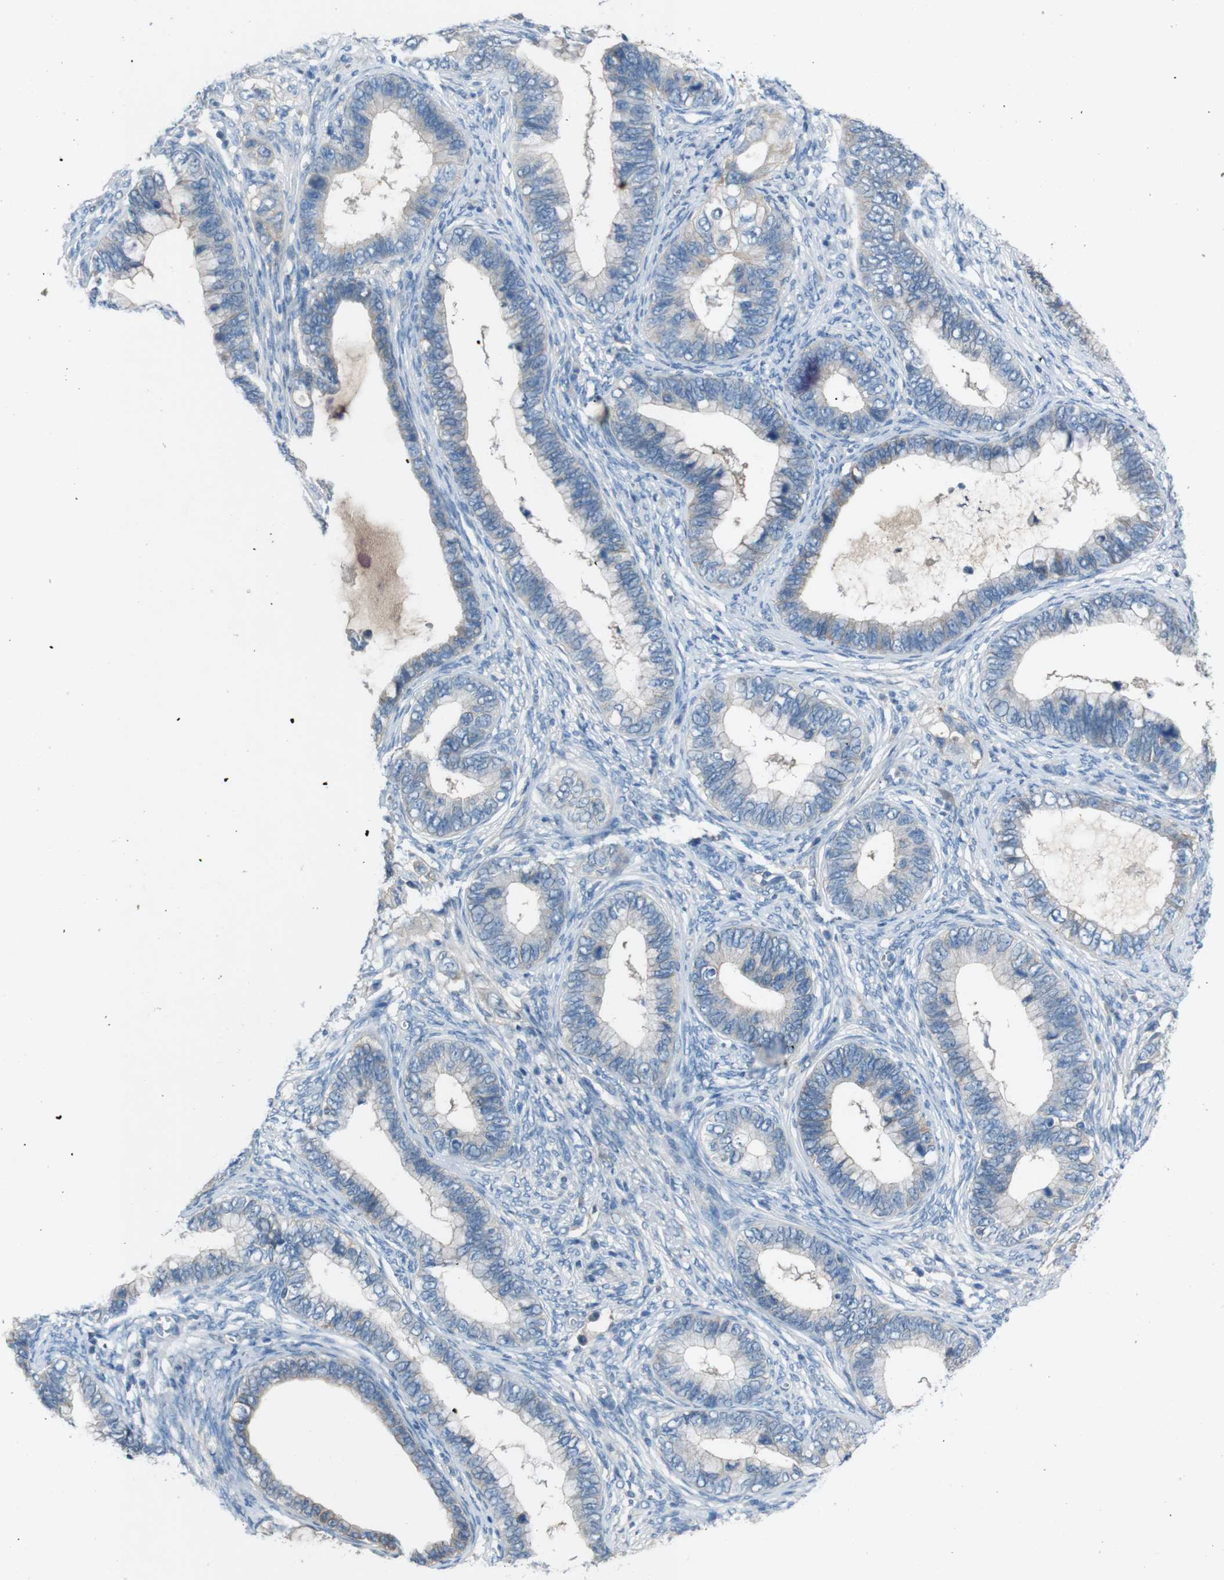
{"staining": {"intensity": "weak", "quantity": "<25%", "location": "cytoplasmic/membranous"}, "tissue": "cervical cancer", "cell_type": "Tumor cells", "image_type": "cancer", "snomed": [{"axis": "morphology", "description": "Adenocarcinoma, NOS"}, {"axis": "topography", "description": "Cervix"}], "caption": "The immunohistochemistry micrograph has no significant staining in tumor cells of adenocarcinoma (cervical) tissue.", "gene": "PVR", "patient": {"sex": "female", "age": 44}}